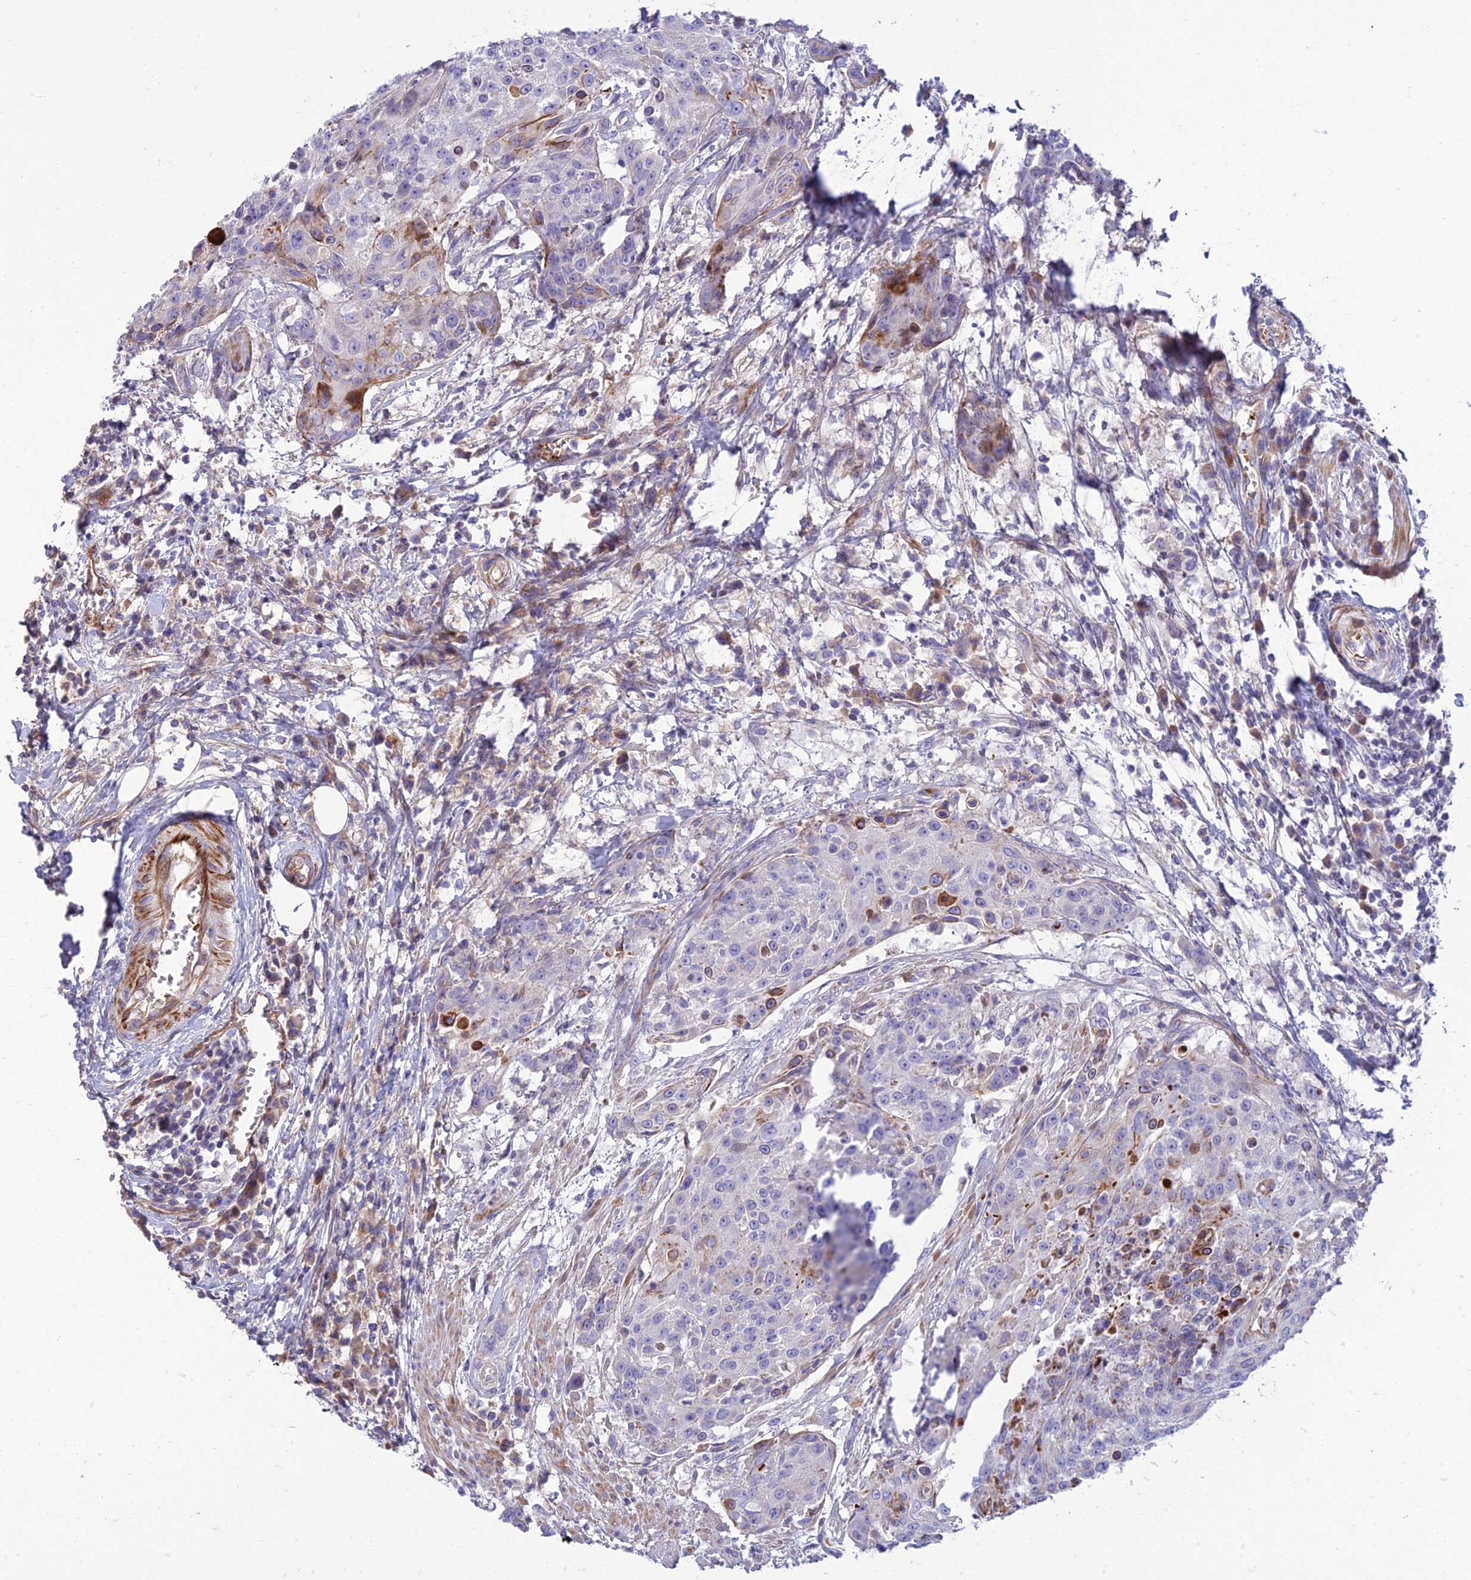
{"staining": {"intensity": "negative", "quantity": "none", "location": "none"}, "tissue": "urothelial cancer", "cell_type": "Tumor cells", "image_type": "cancer", "snomed": [{"axis": "morphology", "description": "Urothelial carcinoma, High grade"}, {"axis": "topography", "description": "Urinary bladder"}], "caption": "IHC image of human urothelial cancer stained for a protein (brown), which displays no staining in tumor cells.", "gene": "SEL1L3", "patient": {"sex": "female", "age": 63}}